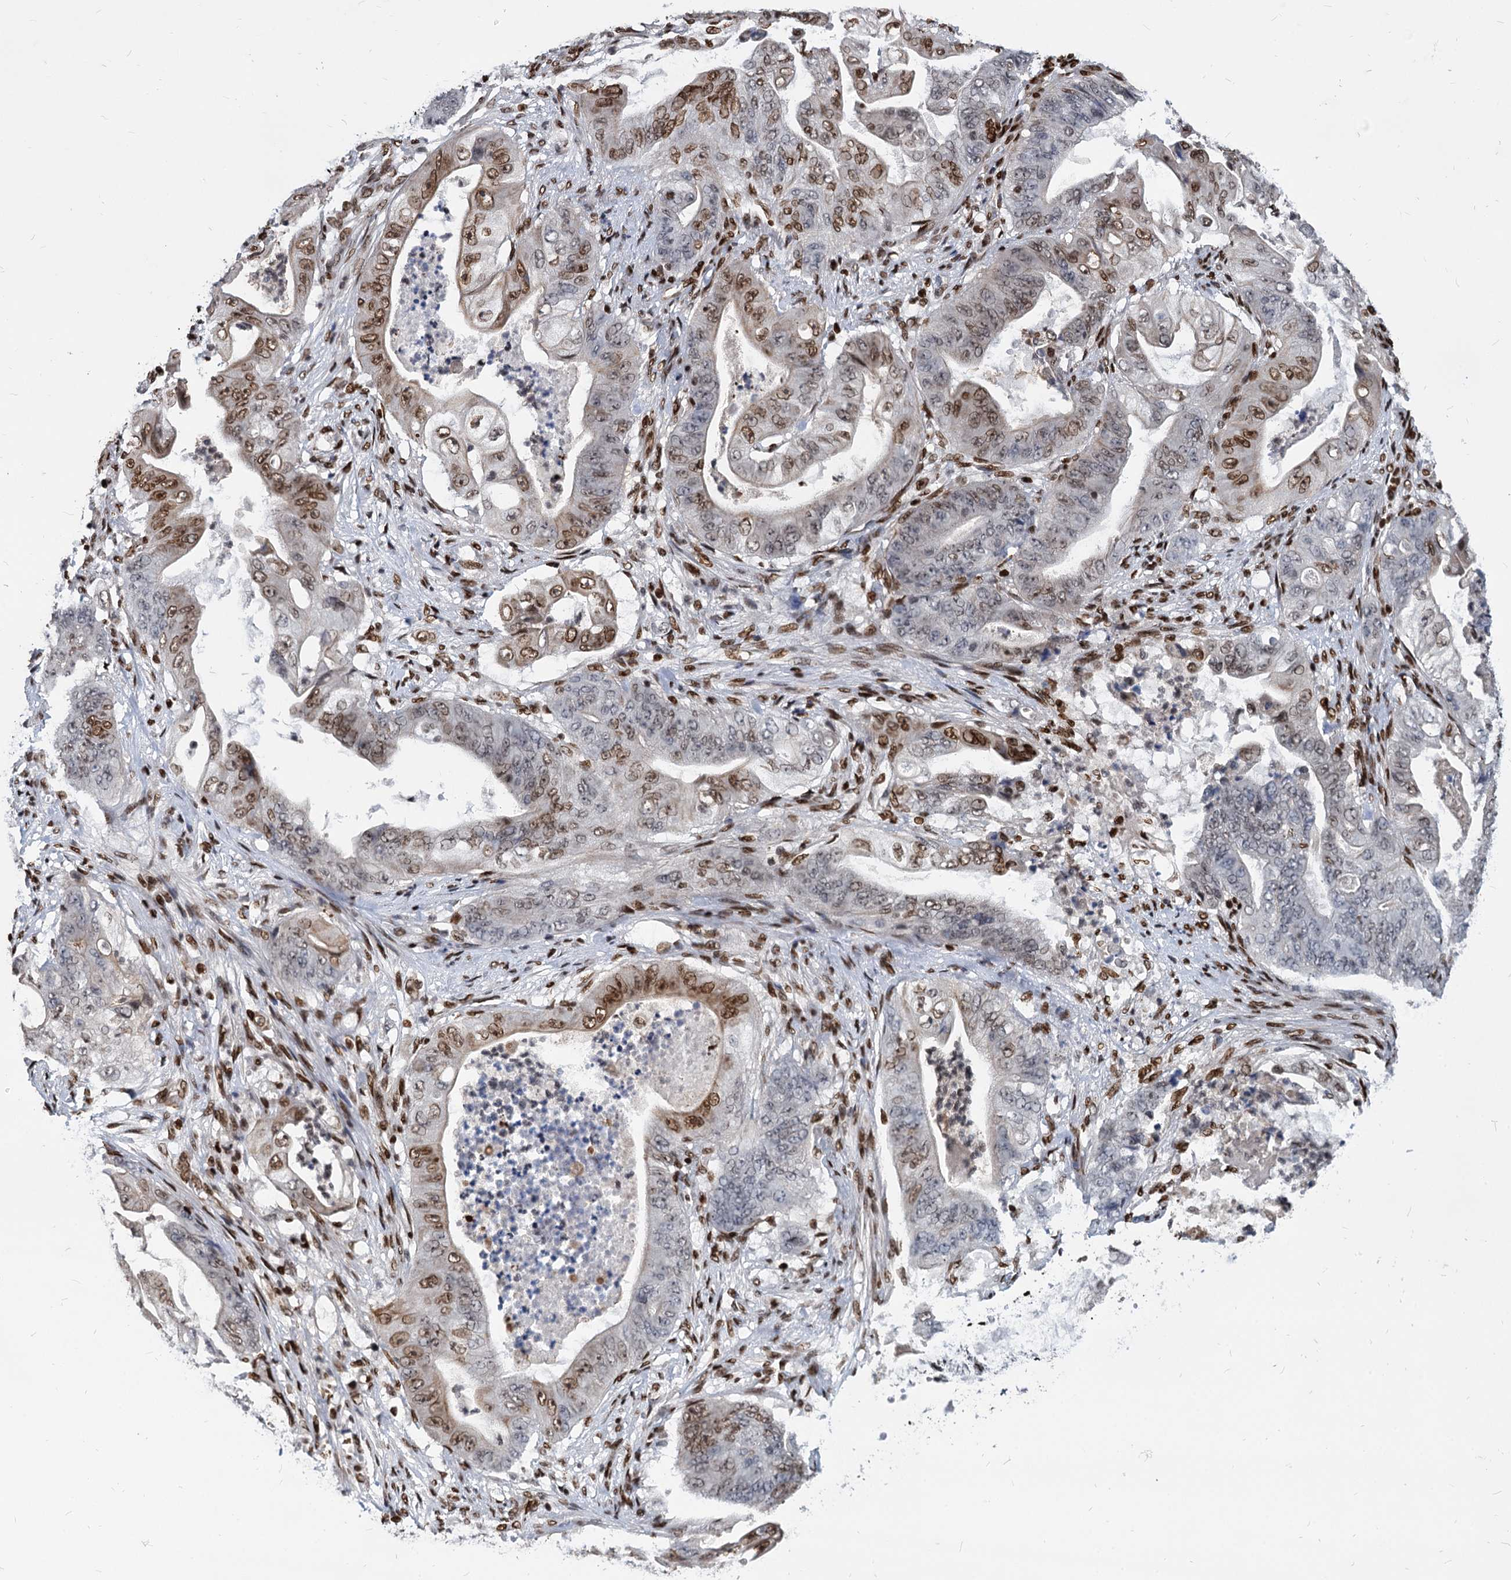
{"staining": {"intensity": "strong", "quantity": "25%-75%", "location": "nuclear"}, "tissue": "stomach cancer", "cell_type": "Tumor cells", "image_type": "cancer", "snomed": [{"axis": "morphology", "description": "Adenocarcinoma, NOS"}, {"axis": "topography", "description": "Stomach"}], "caption": "IHC histopathology image of neoplastic tissue: adenocarcinoma (stomach) stained using immunohistochemistry (IHC) shows high levels of strong protein expression localized specifically in the nuclear of tumor cells, appearing as a nuclear brown color.", "gene": "MECP2", "patient": {"sex": "female", "age": 73}}